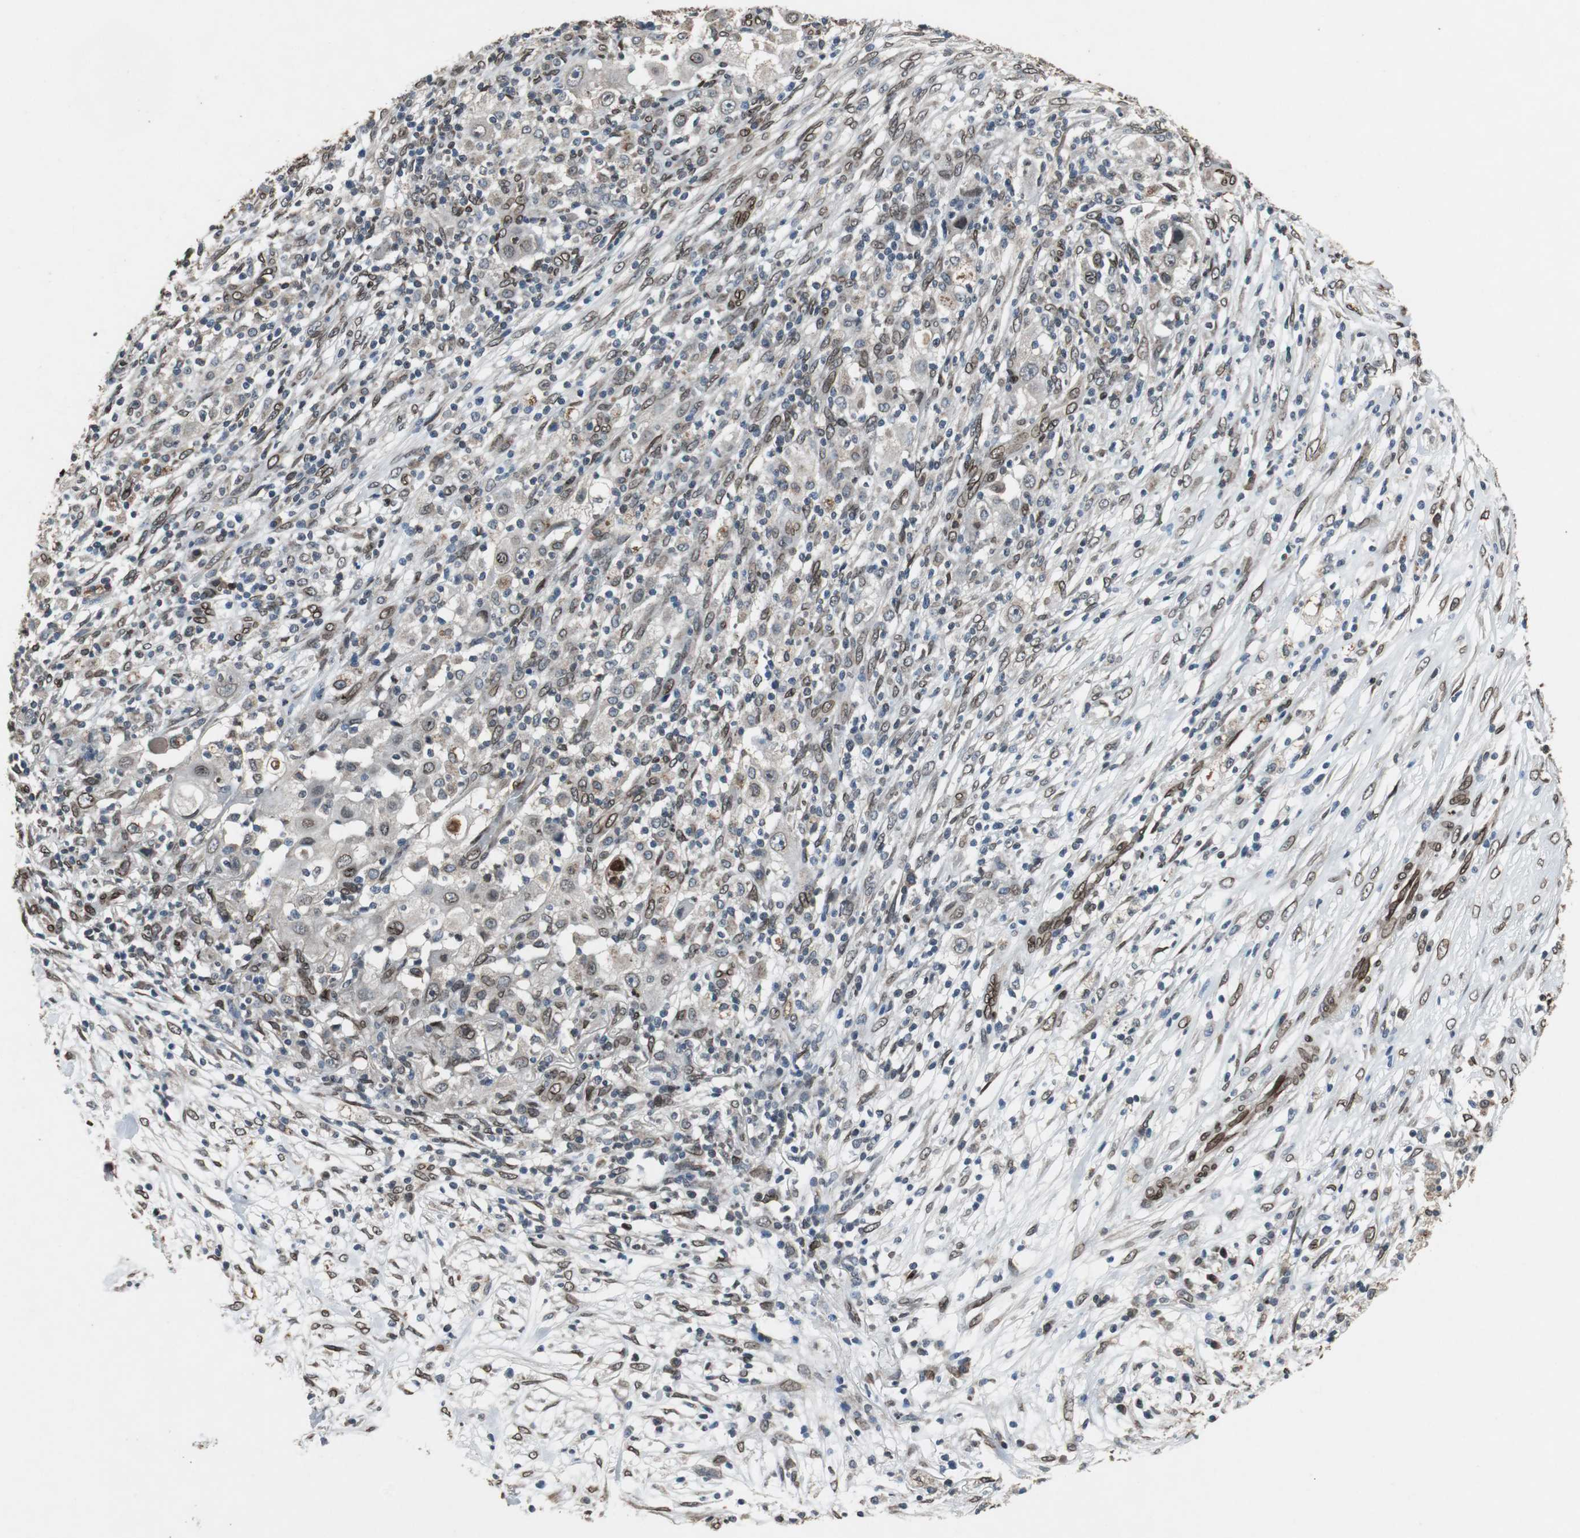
{"staining": {"intensity": "moderate", "quantity": "25%-75%", "location": "cytoplasmic/membranous,nuclear"}, "tissue": "ovarian cancer", "cell_type": "Tumor cells", "image_type": "cancer", "snomed": [{"axis": "morphology", "description": "Carcinoma, endometroid"}, {"axis": "topography", "description": "Ovary"}], "caption": "About 25%-75% of tumor cells in endometroid carcinoma (ovarian) show moderate cytoplasmic/membranous and nuclear protein positivity as visualized by brown immunohistochemical staining.", "gene": "LMNA", "patient": {"sex": "female", "age": 42}}